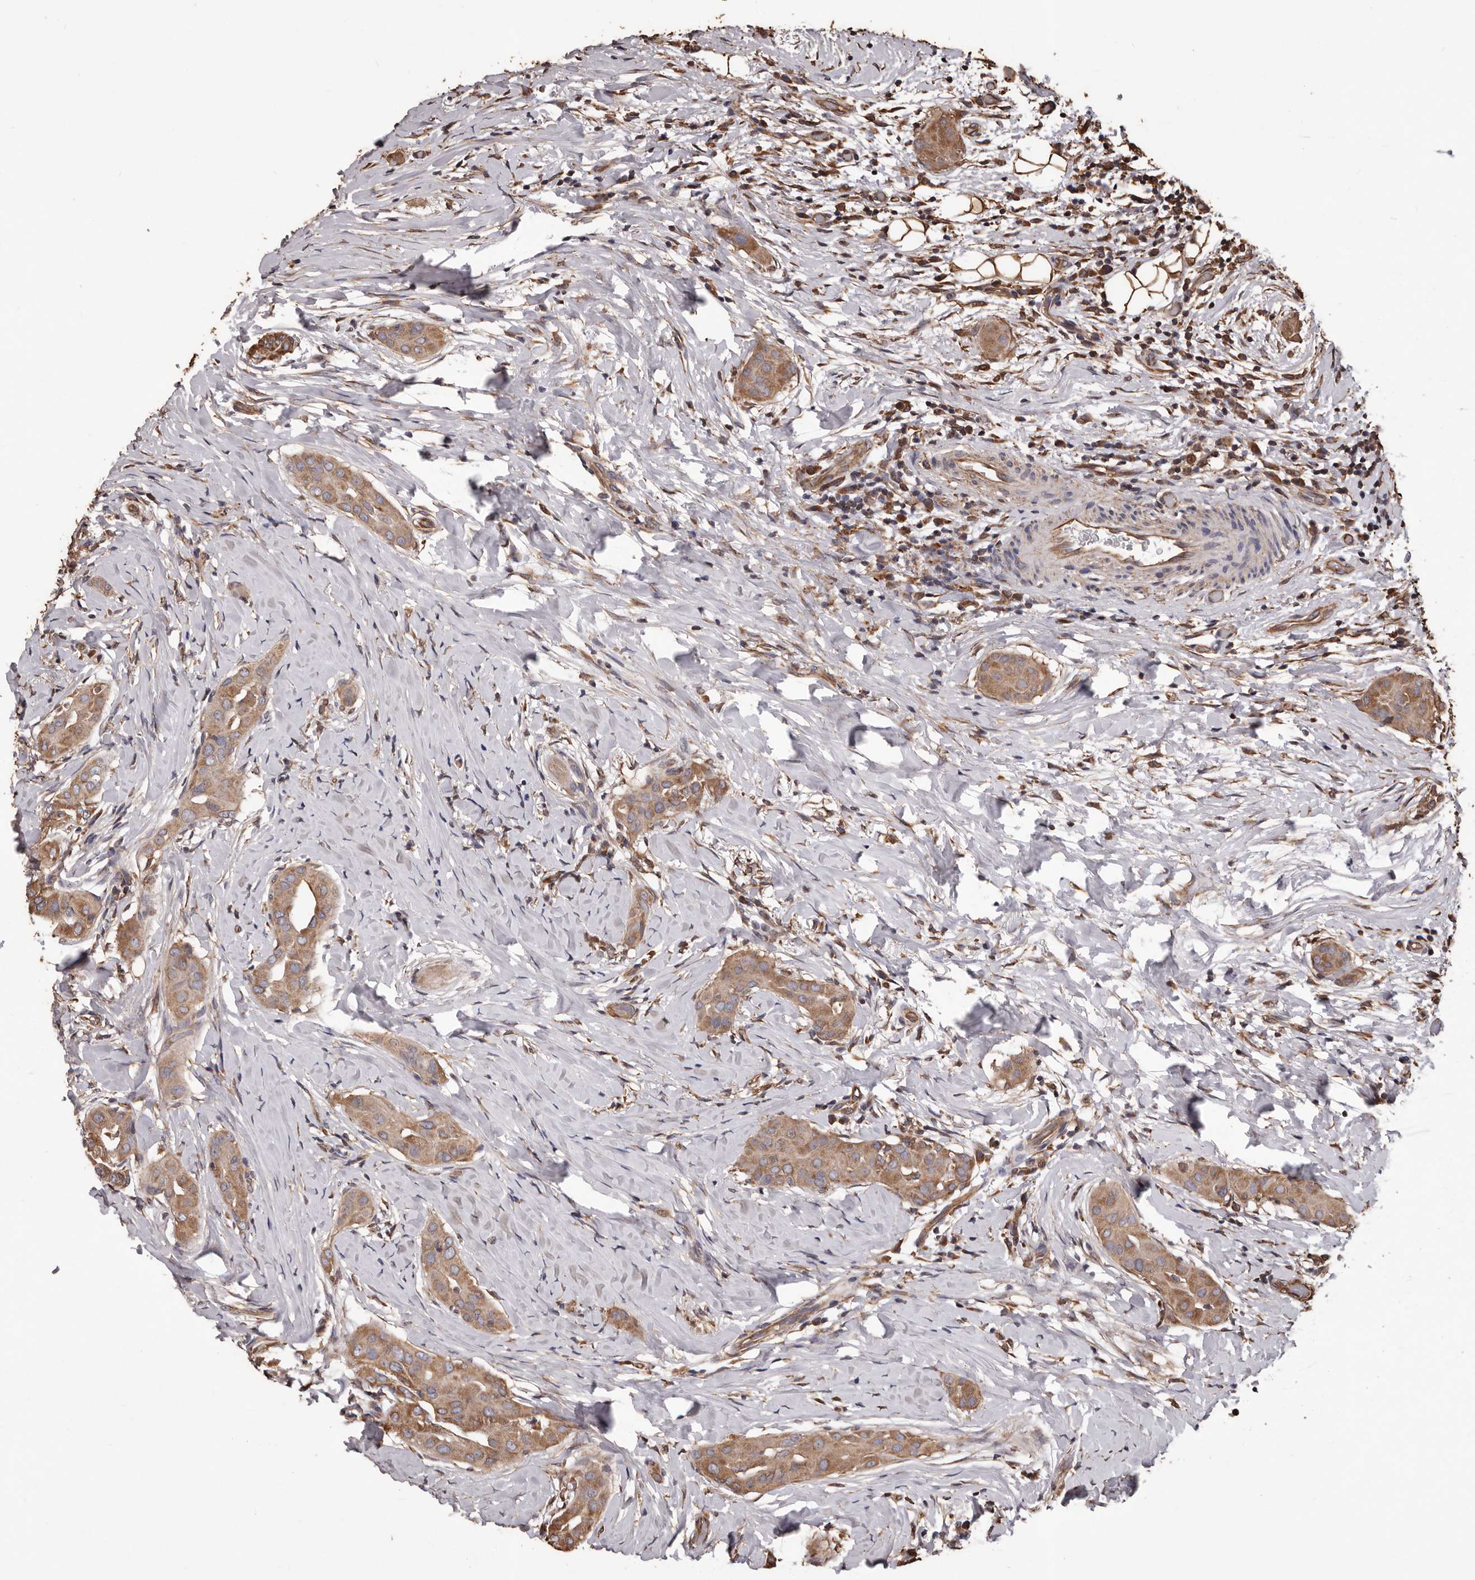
{"staining": {"intensity": "moderate", "quantity": ">75%", "location": "cytoplasmic/membranous"}, "tissue": "thyroid cancer", "cell_type": "Tumor cells", "image_type": "cancer", "snomed": [{"axis": "morphology", "description": "Papillary adenocarcinoma, NOS"}, {"axis": "topography", "description": "Thyroid gland"}], "caption": "Thyroid papillary adenocarcinoma stained with immunohistochemistry (IHC) exhibits moderate cytoplasmic/membranous expression in about >75% of tumor cells. The protein is shown in brown color, while the nuclei are stained blue.", "gene": "CEP104", "patient": {"sex": "male", "age": 33}}